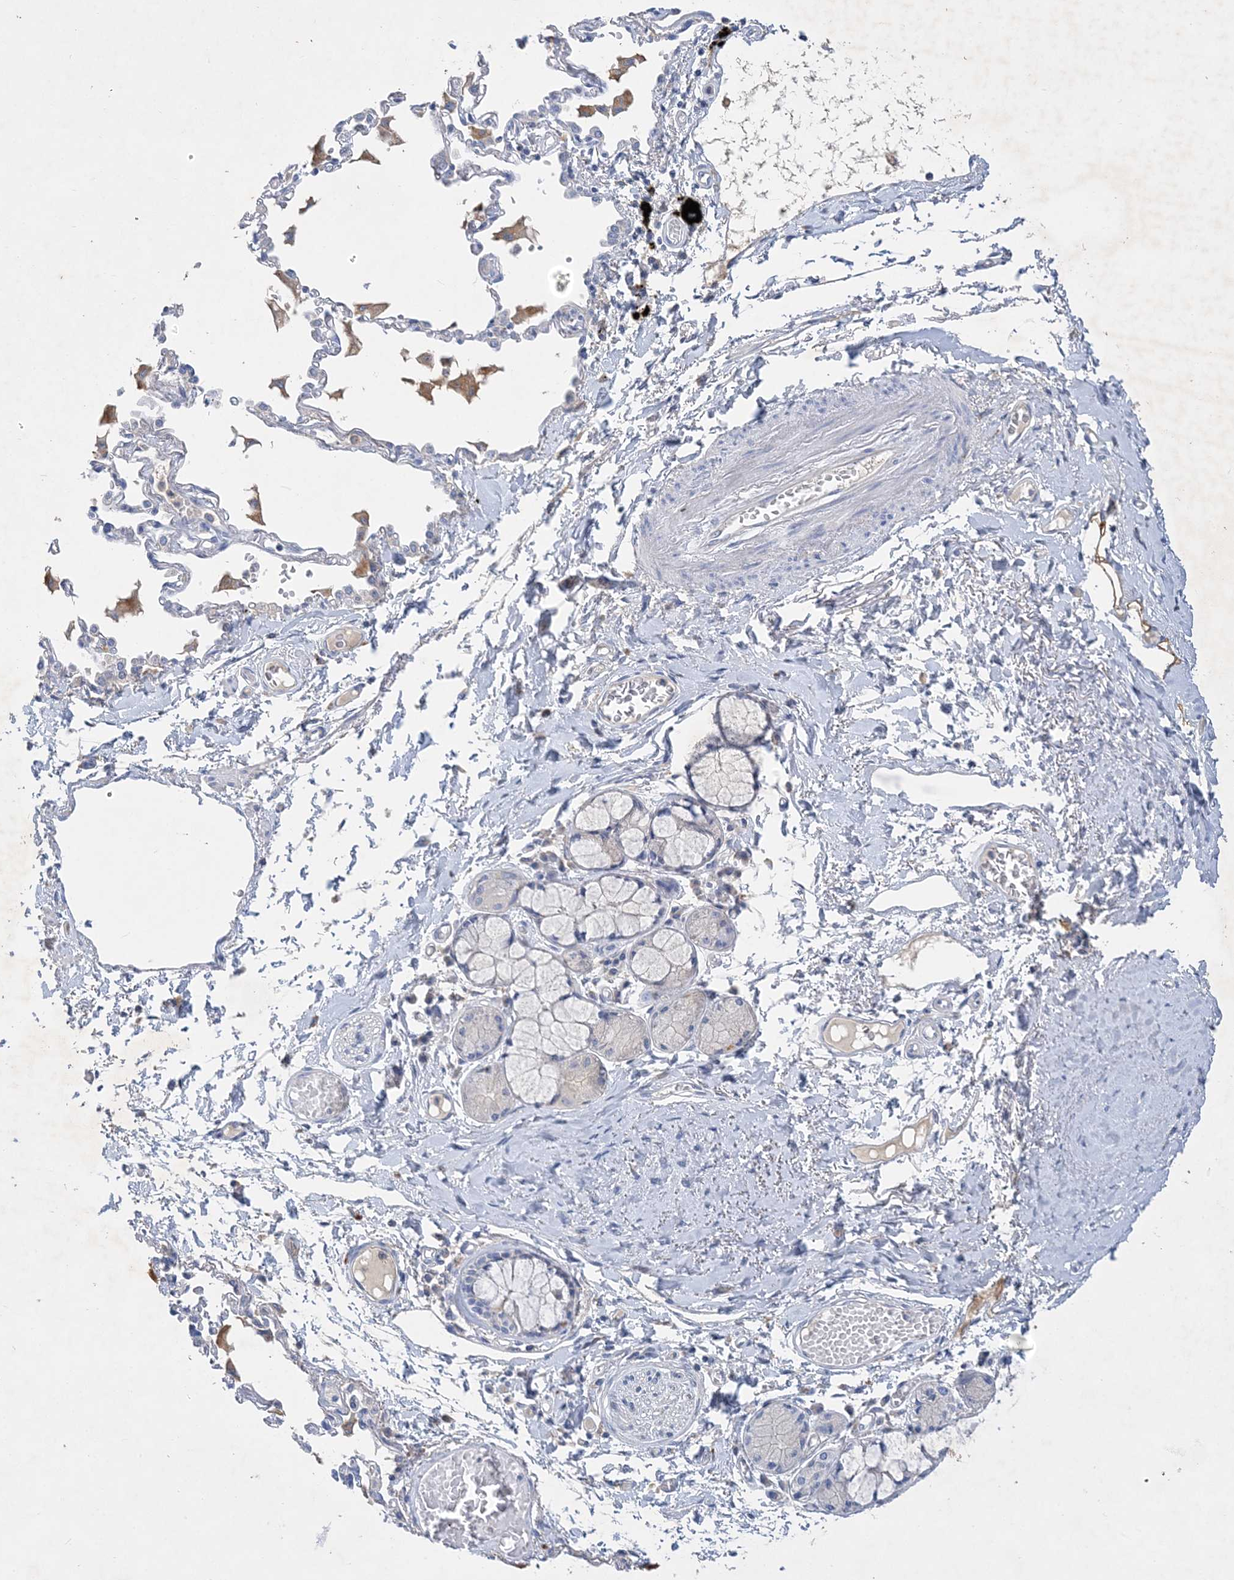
{"staining": {"intensity": "negative", "quantity": "none", "location": "none"}, "tissue": "adipose tissue", "cell_type": "Adipocytes", "image_type": "normal", "snomed": [{"axis": "morphology", "description": "Normal tissue, NOS"}, {"axis": "topography", "description": "Cartilage tissue"}, {"axis": "topography", "description": "Bronchus"}, {"axis": "topography", "description": "Lung"}, {"axis": "topography", "description": "Peripheral nerve tissue"}], "caption": "This image is of benign adipose tissue stained with IHC to label a protein in brown with the nuclei are counter-stained blue. There is no expression in adipocytes. (Stains: DAB (3,3'-diaminobenzidine) immunohistochemistry (IHC) with hematoxylin counter stain, Microscopy: brightfield microscopy at high magnification).", "gene": "GRINA", "patient": {"sex": "female", "age": 49}}